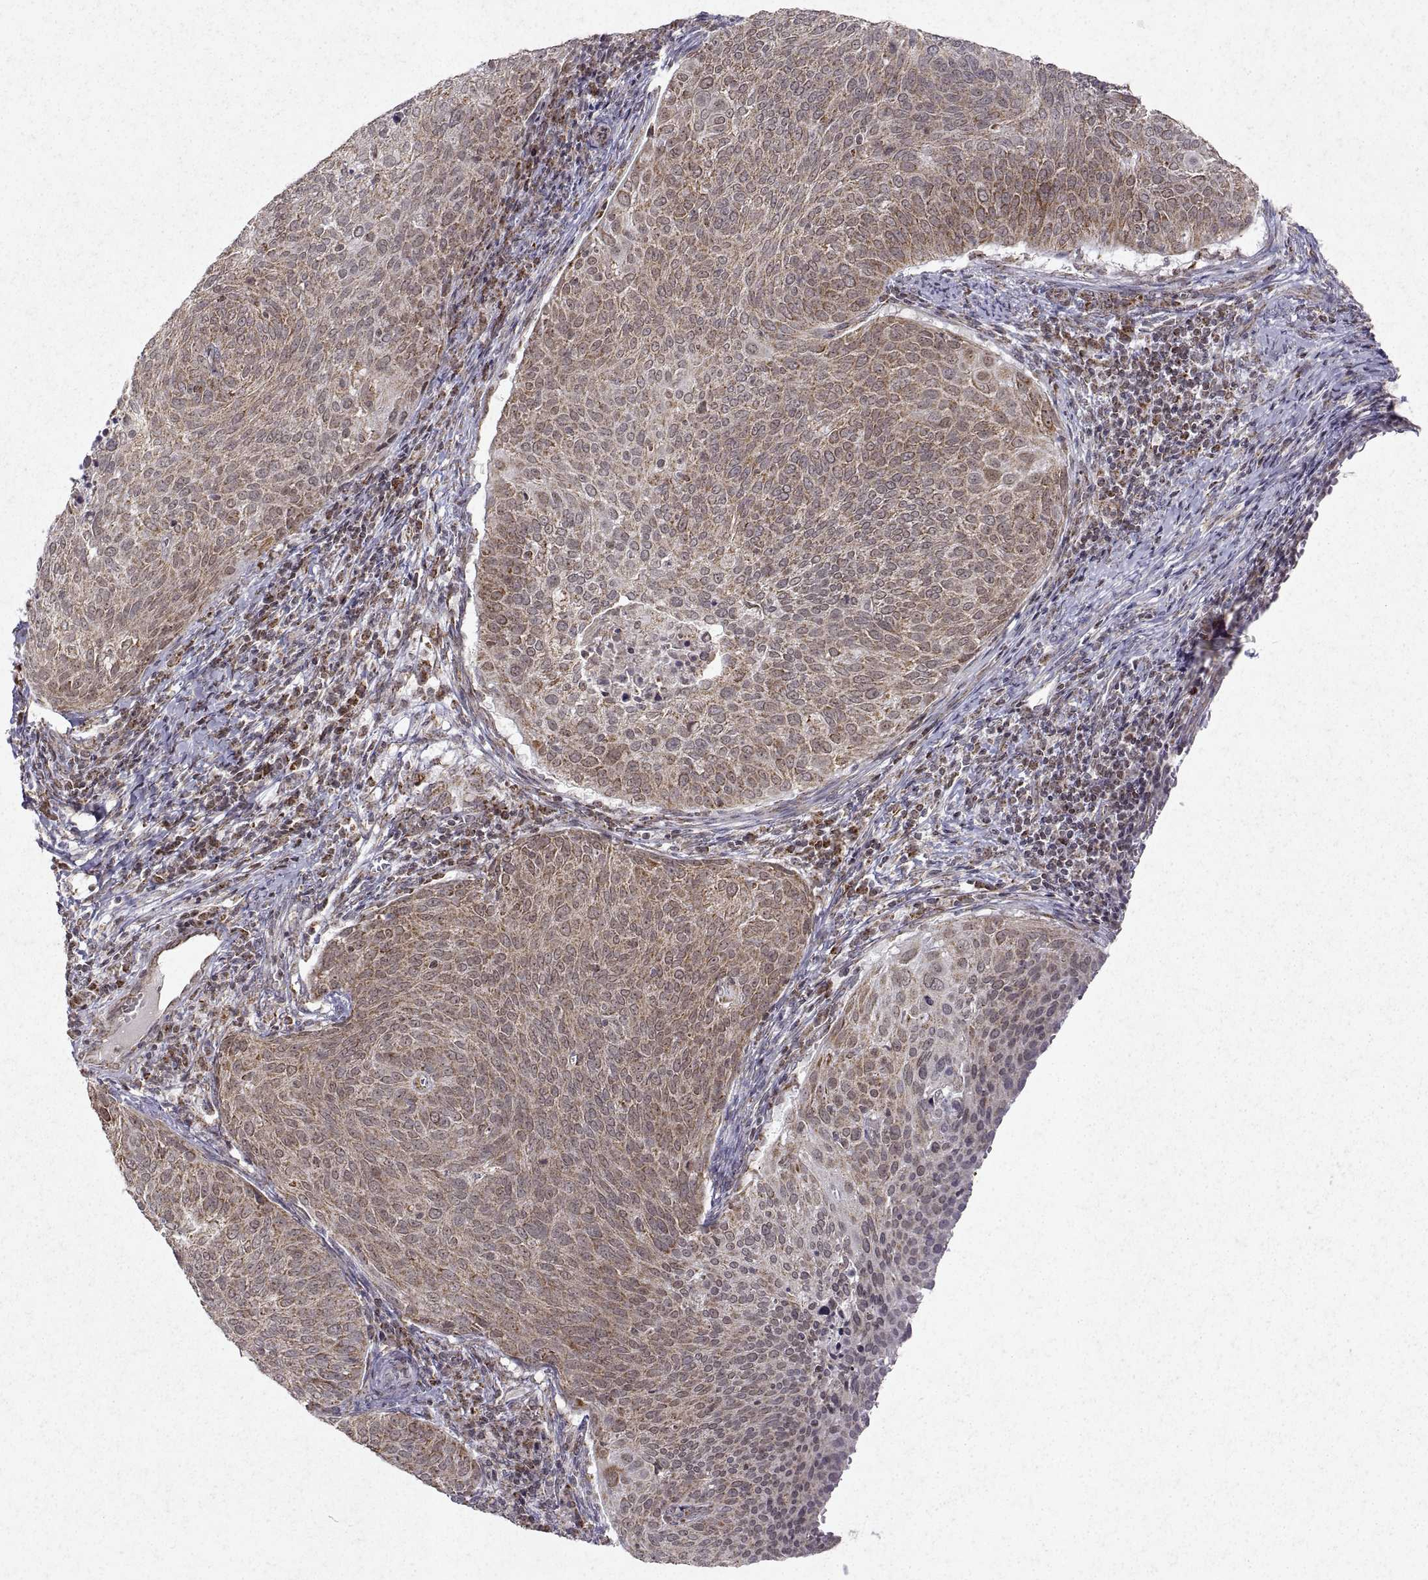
{"staining": {"intensity": "weak", "quantity": ">75%", "location": "cytoplasmic/membranous"}, "tissue": "cervical cancer", "cell_type": "Tumor cells", "image_type": "cancer", "snomed": [{"axis": "morphology", "description": "Squamous cell carcinoma, NOS"}, {"axis": "topography", "description": "Cervix"}], "caption": "High-magnification brightfield microscopy of cervical cancer (squamous cell carcinoma) stained with DAB (brown) and counterstained with hematoxylin (blue). tumor cells exhibit weak cytoplasmic/membranous expression is present in approximately>75% of cells. Nuclei are stained in blue.", "gene": "MANBAL", "patient": {"sex": "female", "age": 39}}